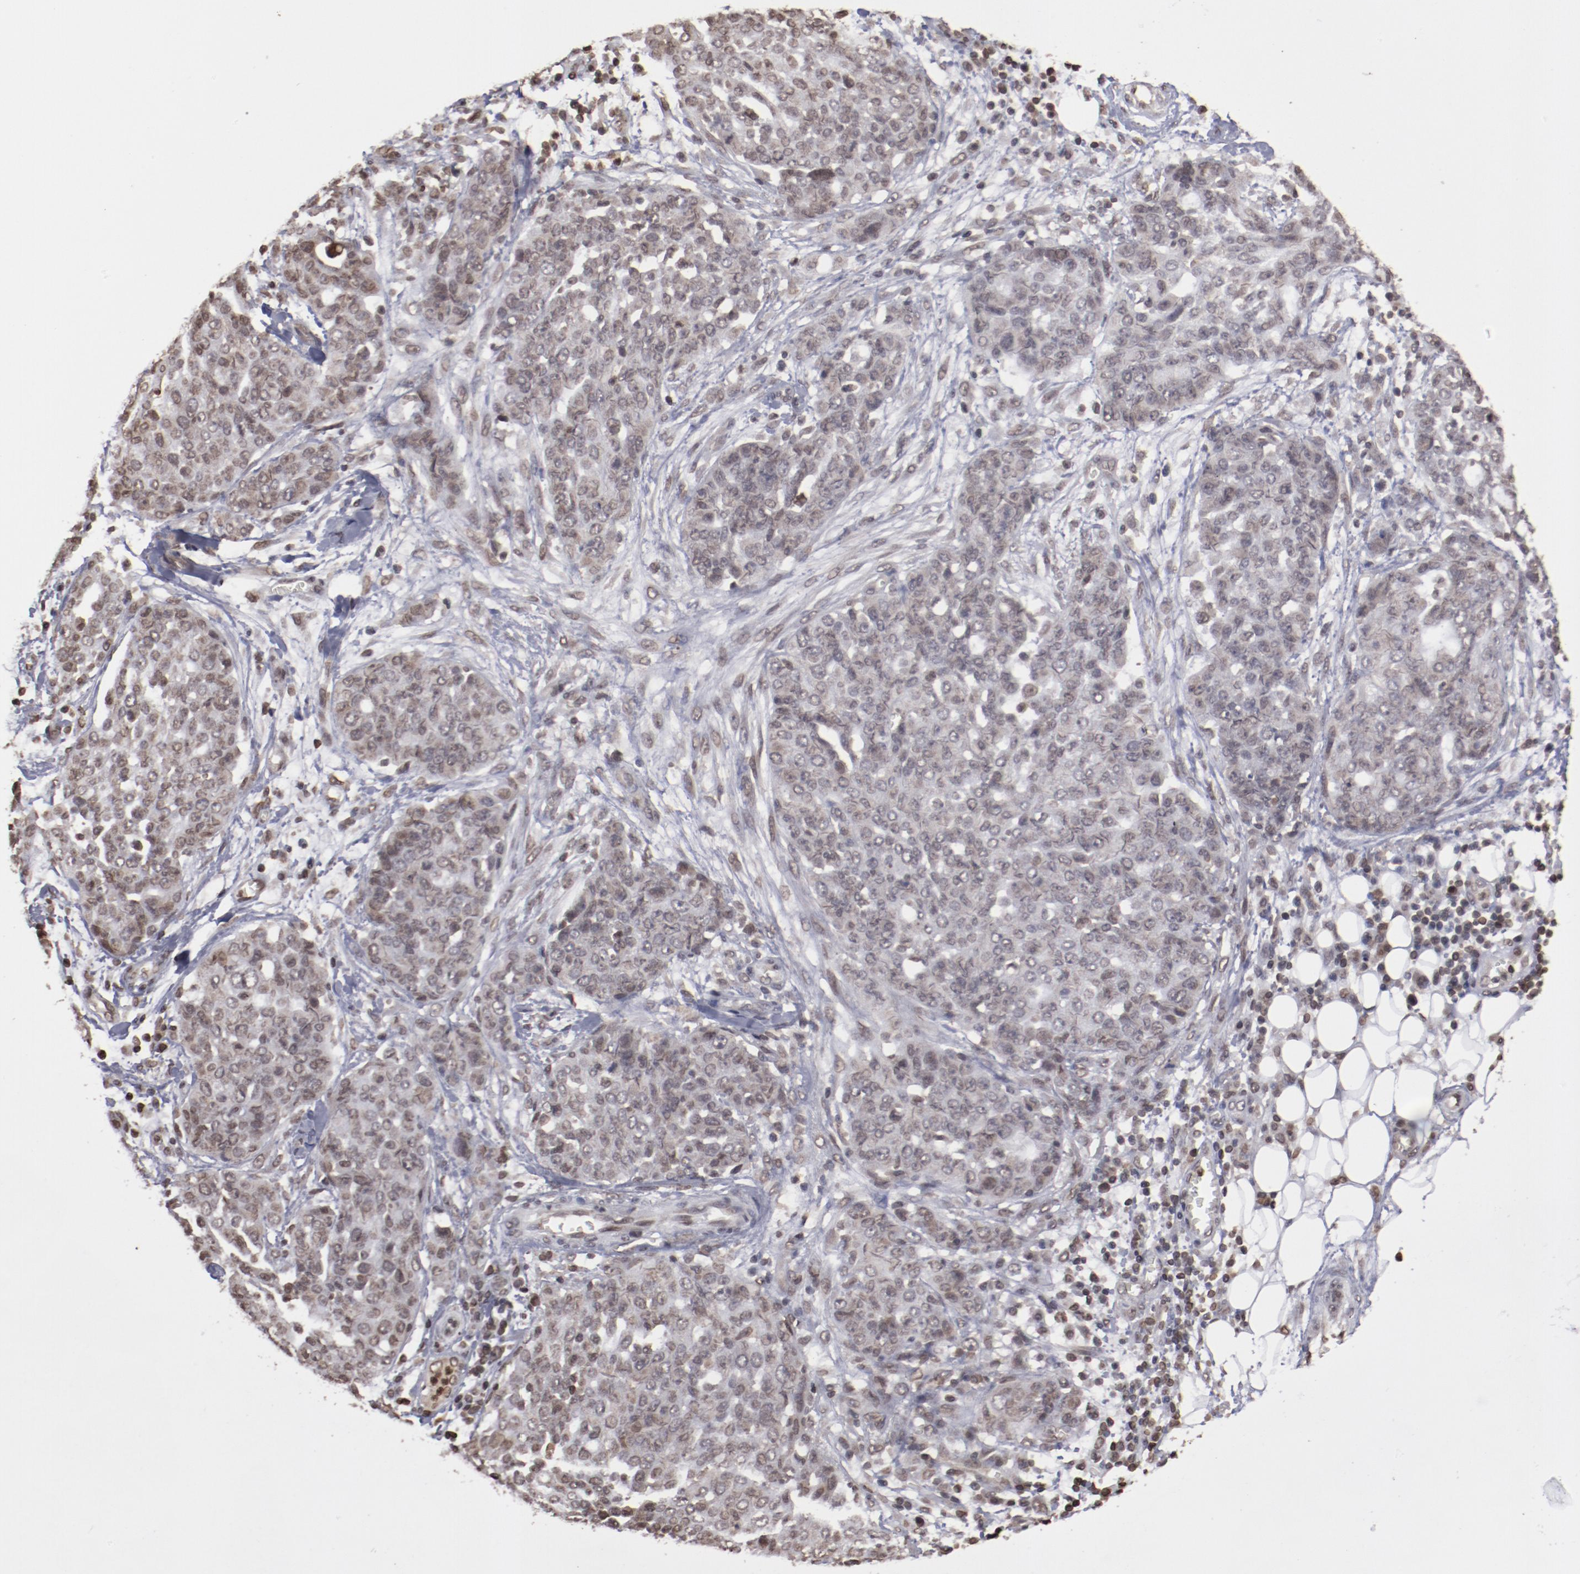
{"staining": {"intensity": "weak", "quantity": ">75%", "location": "nuclear"}, "tissue": "ovarian cancer", "cell_type": "Tumor cells", "image_type": "cancer", "snomed": [{"axis": "morphology", "description": "Cystadenocarcinoma, serous, NOS"}, {"axis": "topography", "description": "Soft tissue"}, {"axis": "topography", "description": "Ovary"}], "caption": "Ovarian cancer (serous cystadenocarcinoma) stained with DAB immunohistochemistry (IHC) exhibits low levels of weak nuclear expression in about >75% of tumor cells.", "gene": "AKT1", "patient": {"sex": "female", "age": 57}}